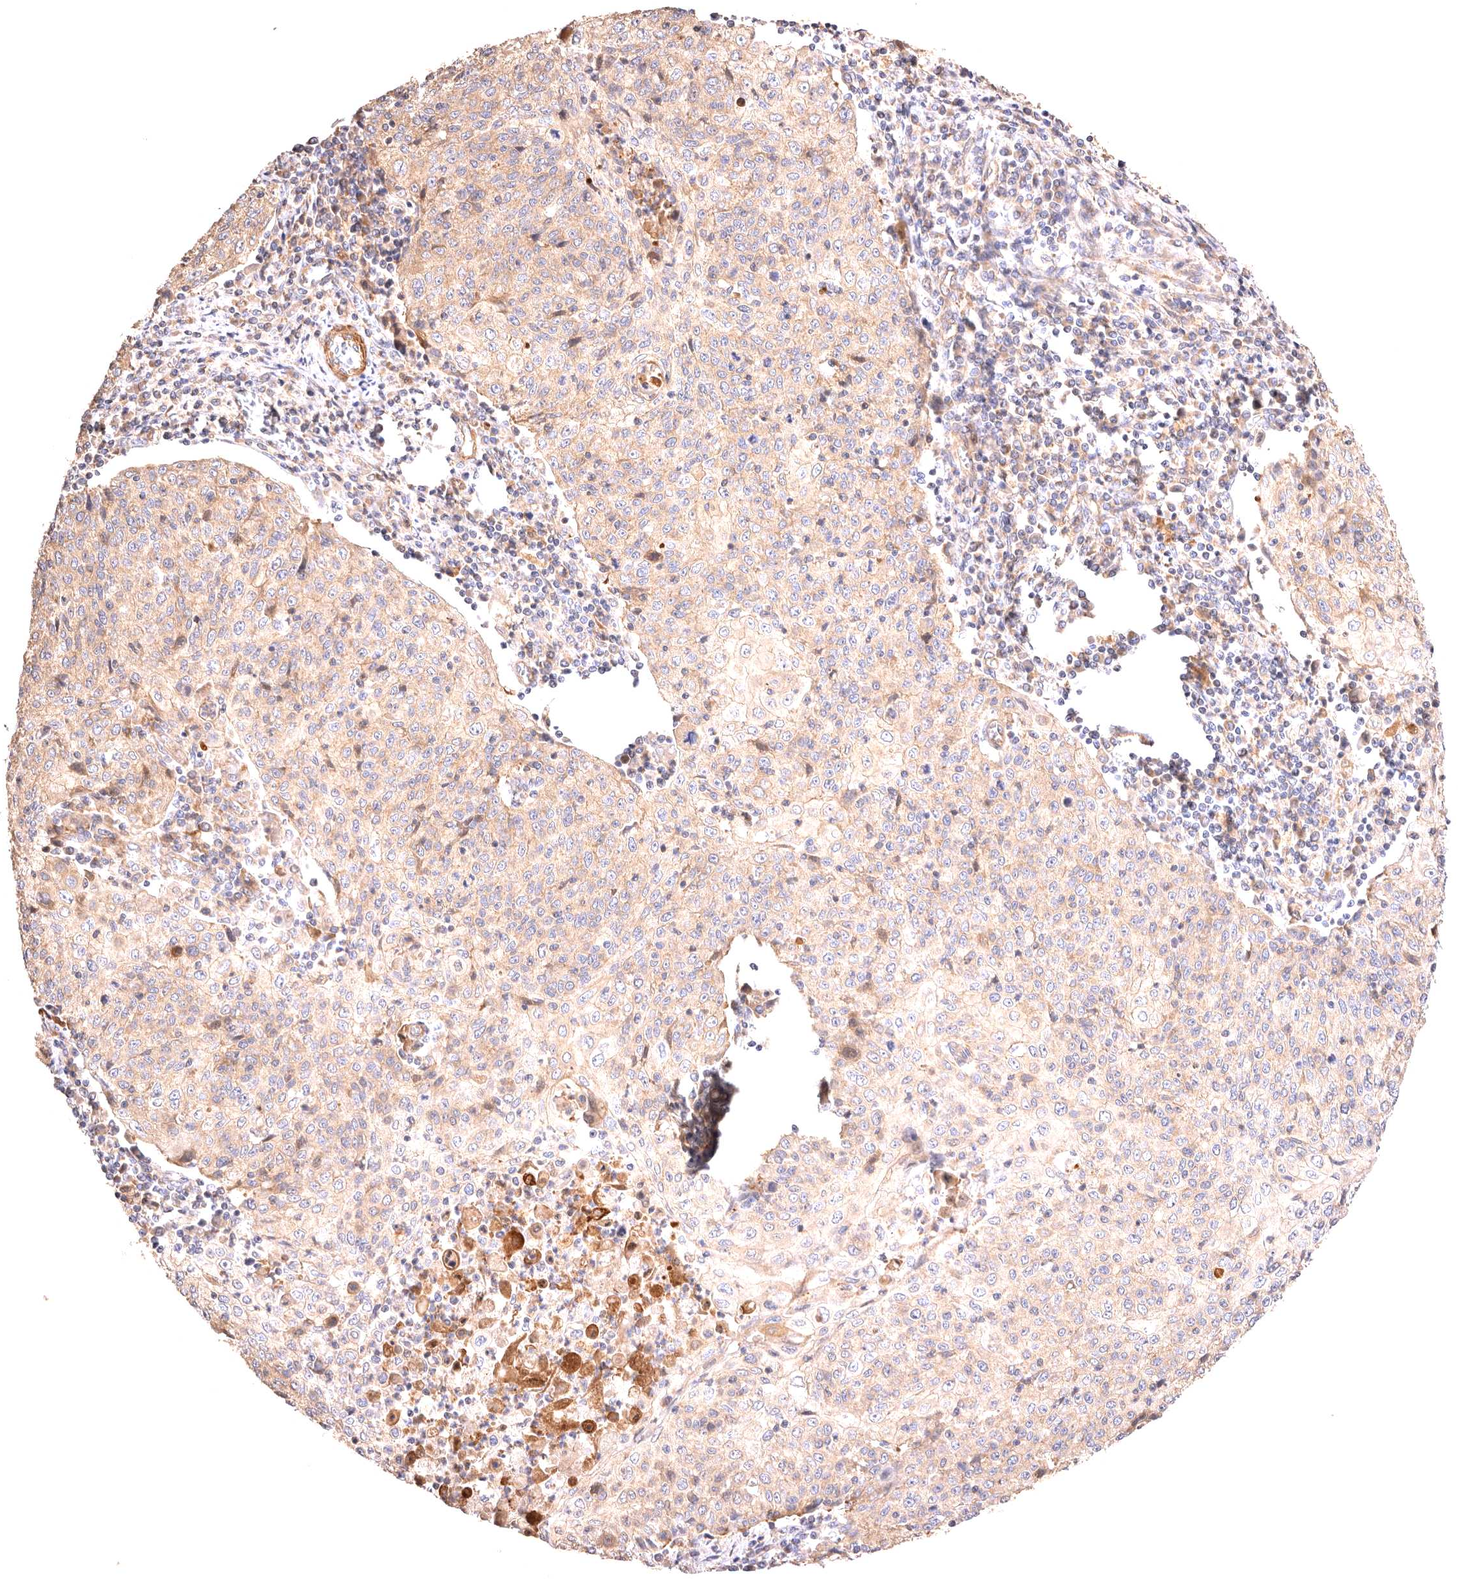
{"staining": {"intensity": "weak", "quantity": ">75%", "location": "cytoplasmic/membranous"}, "tissue": "cervical cancer", "cell_type": "Tumor cells", "image_type": "cancer", "snomed": [{"axis": "morphology", "description": "Squamous cell carcinoma, NOS"}, {"axis": "topography", "description": "Cervix"}], "caption": "A brown stain highlights weak cytoplasmic/membranous expression of a protein in cervical squamous cell carcinoma tumor cells.", "gene": "VPS45", "patient": {"sex": "female", "age": 48}}